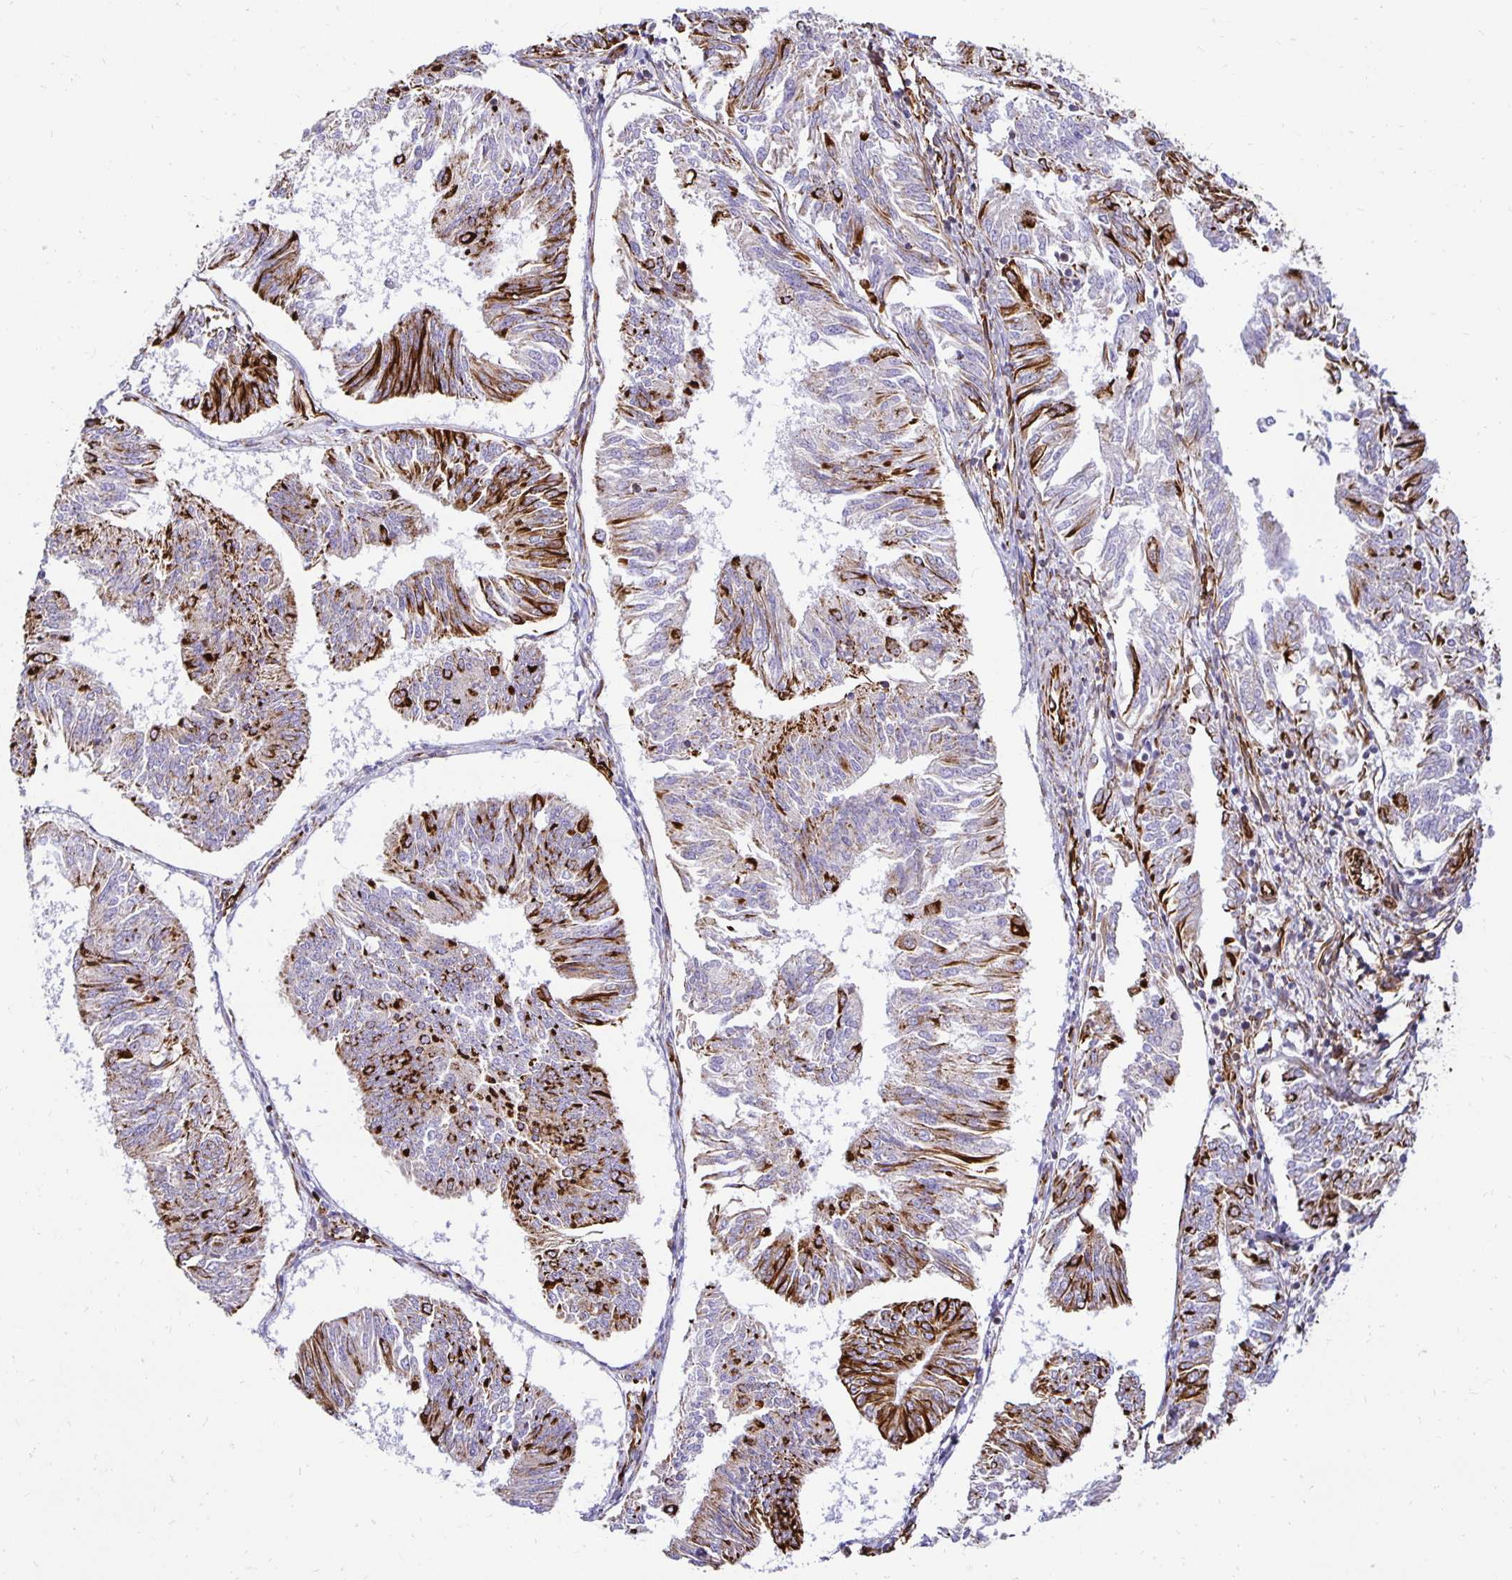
{"staining": {"intensity": "strong", "quantity": "25%-75%", "location": "cytoplasmic/membranous"}, "tissue": "endometrial cancer", "cell_type": "Tumor cells", "image_type": "cancer", "snomed": [{"axis": "morphology", "description": "Adenocarcinoma, NOS"}, {"axis": "topography", "description": "Endometrium"}], "caption": "Protein expression analysis of human adenocarcinoma (endometrial) reveals strong cytoplasmic/membranous positivity in about 25%-75% of tumor cells. (Stains: DAB in brown, nuclei in blue, Microscopy: brightfield microscopy at high magnification).", "gene": "PLAAT2", "patient": {"sex": "female", "age": 58}}